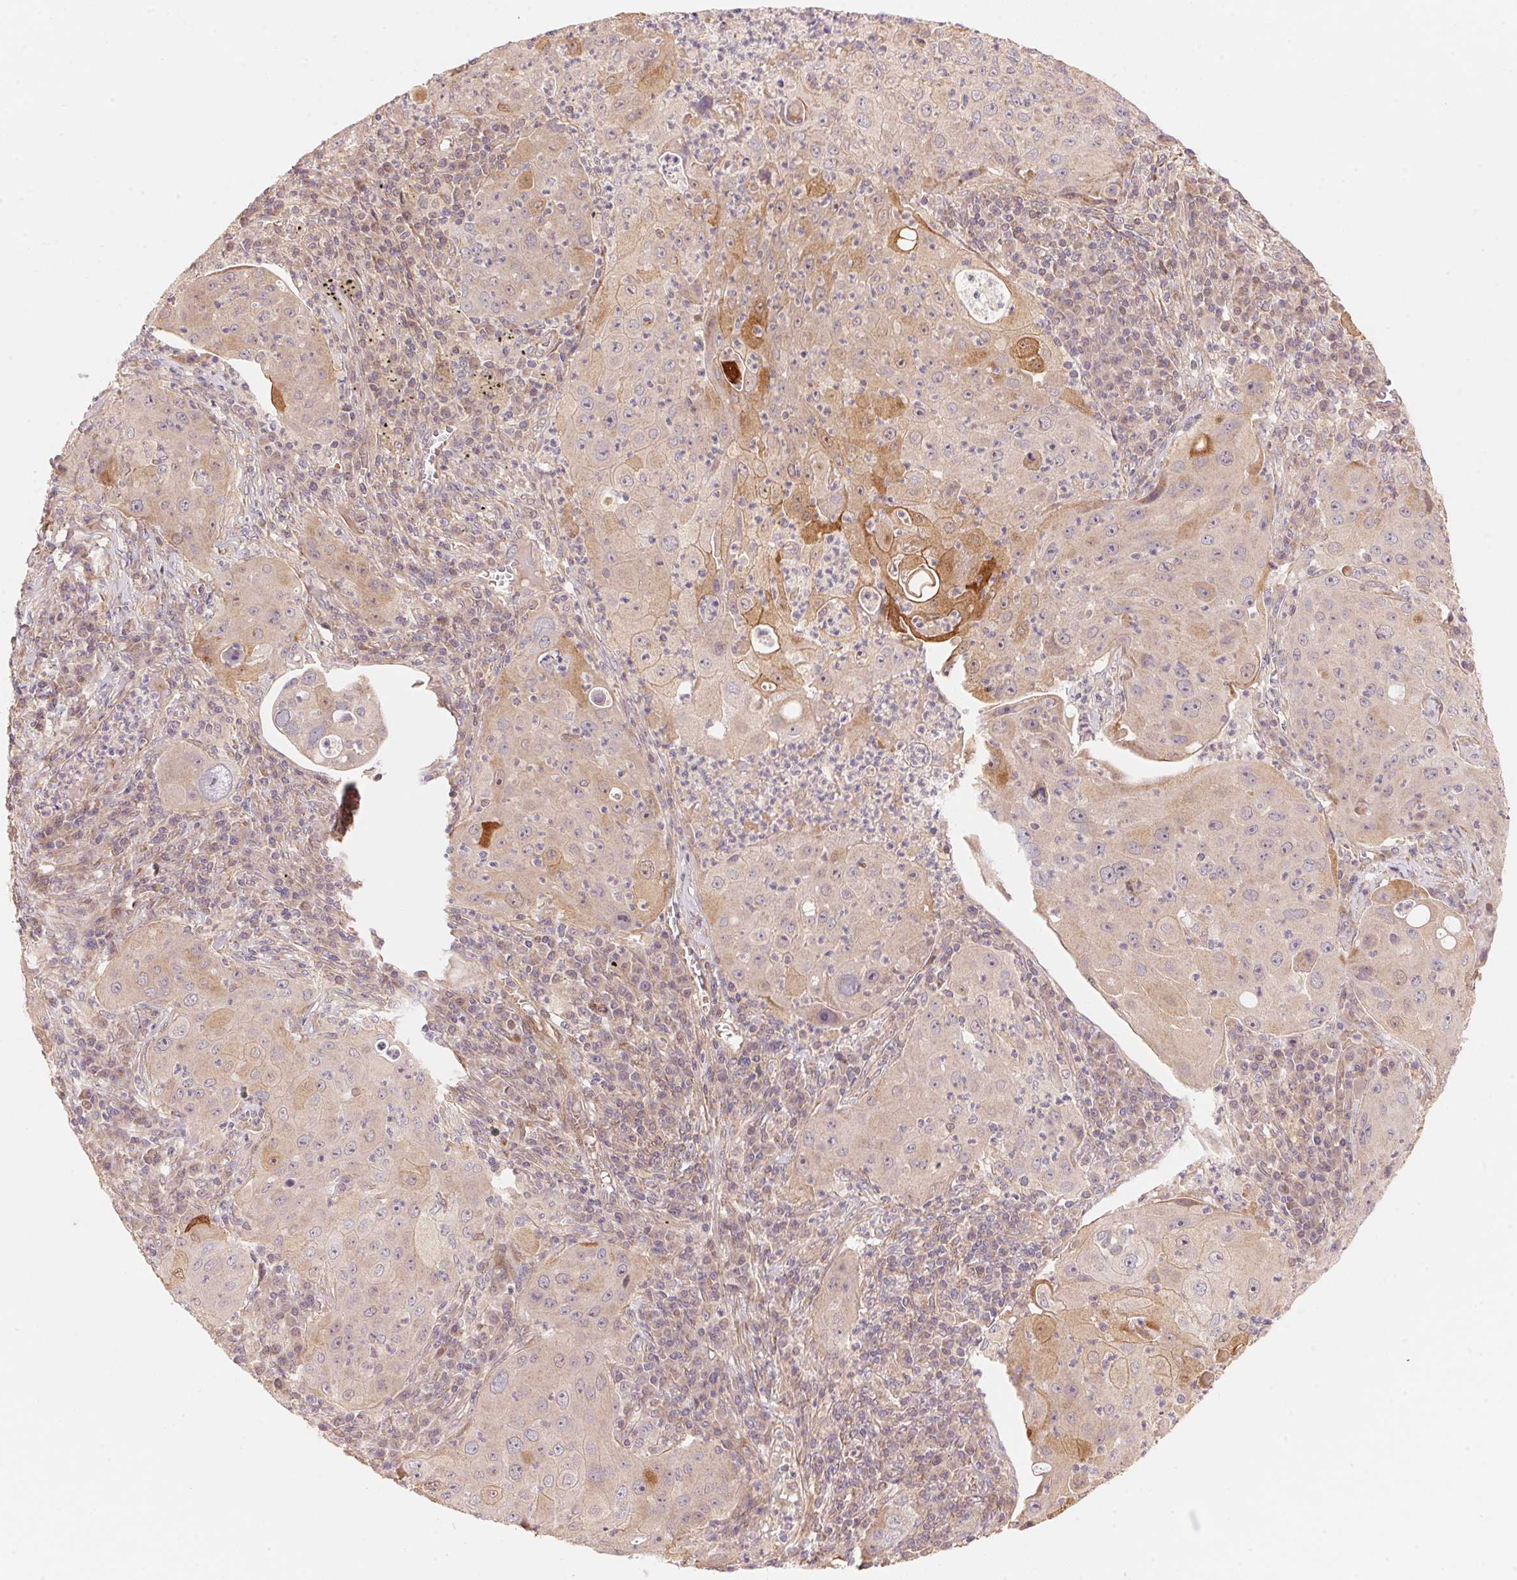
{"staining": {"intensity": "moderate", "quantity": "<25%", "location": "cytoplasmic/membranous"}, "tissue": "lung cancer", "cell_type": "Tumor cells", "image_type": "cancer", "snomed": [{"axis": "morphology", "description": "Squamous cell carcinoma, NOS"}, {"axis": "topography", "description": "Lung"}], "caption": "Immunohistochemistry micrograph of neoplastic tissue: human lung cancer (squamous cell carcinoma) stained using immunohistochemistry (IHC) shows low levels of moderate protein expression localized specifically in the cytoplasmic/membranous of tumor cells, appearing as a cytoplasmic/membranous brown color.", "gene": "TNIP2", "patient": {"sex": "female", "age": 59}}